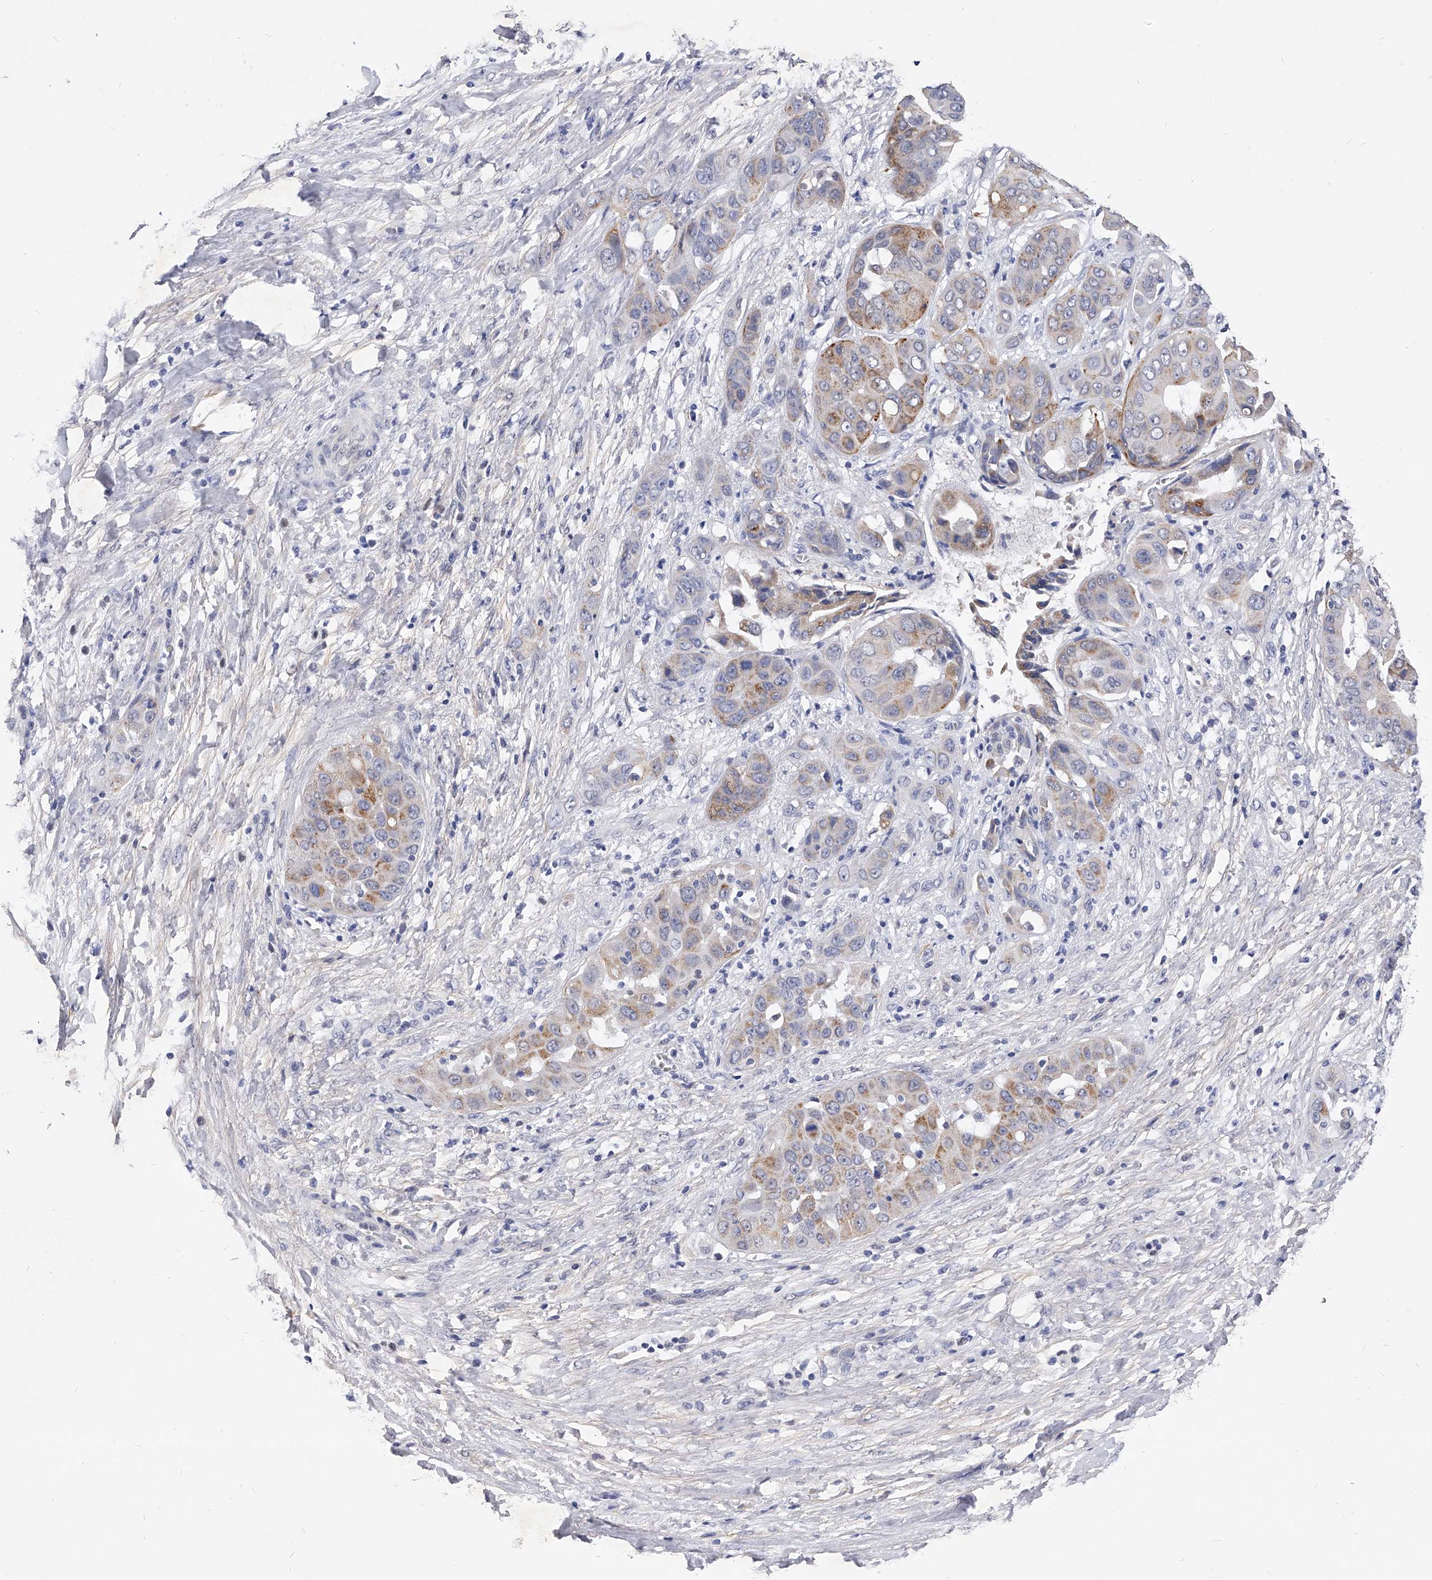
{"staining": {"intensity": "moderate", "quantity": "<25%", "location": "cytoplasmic/membranous"}, "tissue": "liver cancer", "cell_type": "Tumor cells", "image_type": "cancer", "snomed": [{"axis": "morphology", "description": "Cholangiocarcinoma"}, {"axis": "topography", "description": "Liver"}], "caption": "Liver cancer stained for a protein reveals moderate cytoplasmic/membranous positivity in tumor cells. The protein of interest is stained brown, and the nuclei are stained in blue (DAB (3,3'-diaminobenzidine) IHC with brightfield microscopy, high magnification).", "gene": "ZNF529", "patient": {"sex": "female", "age": 52}}